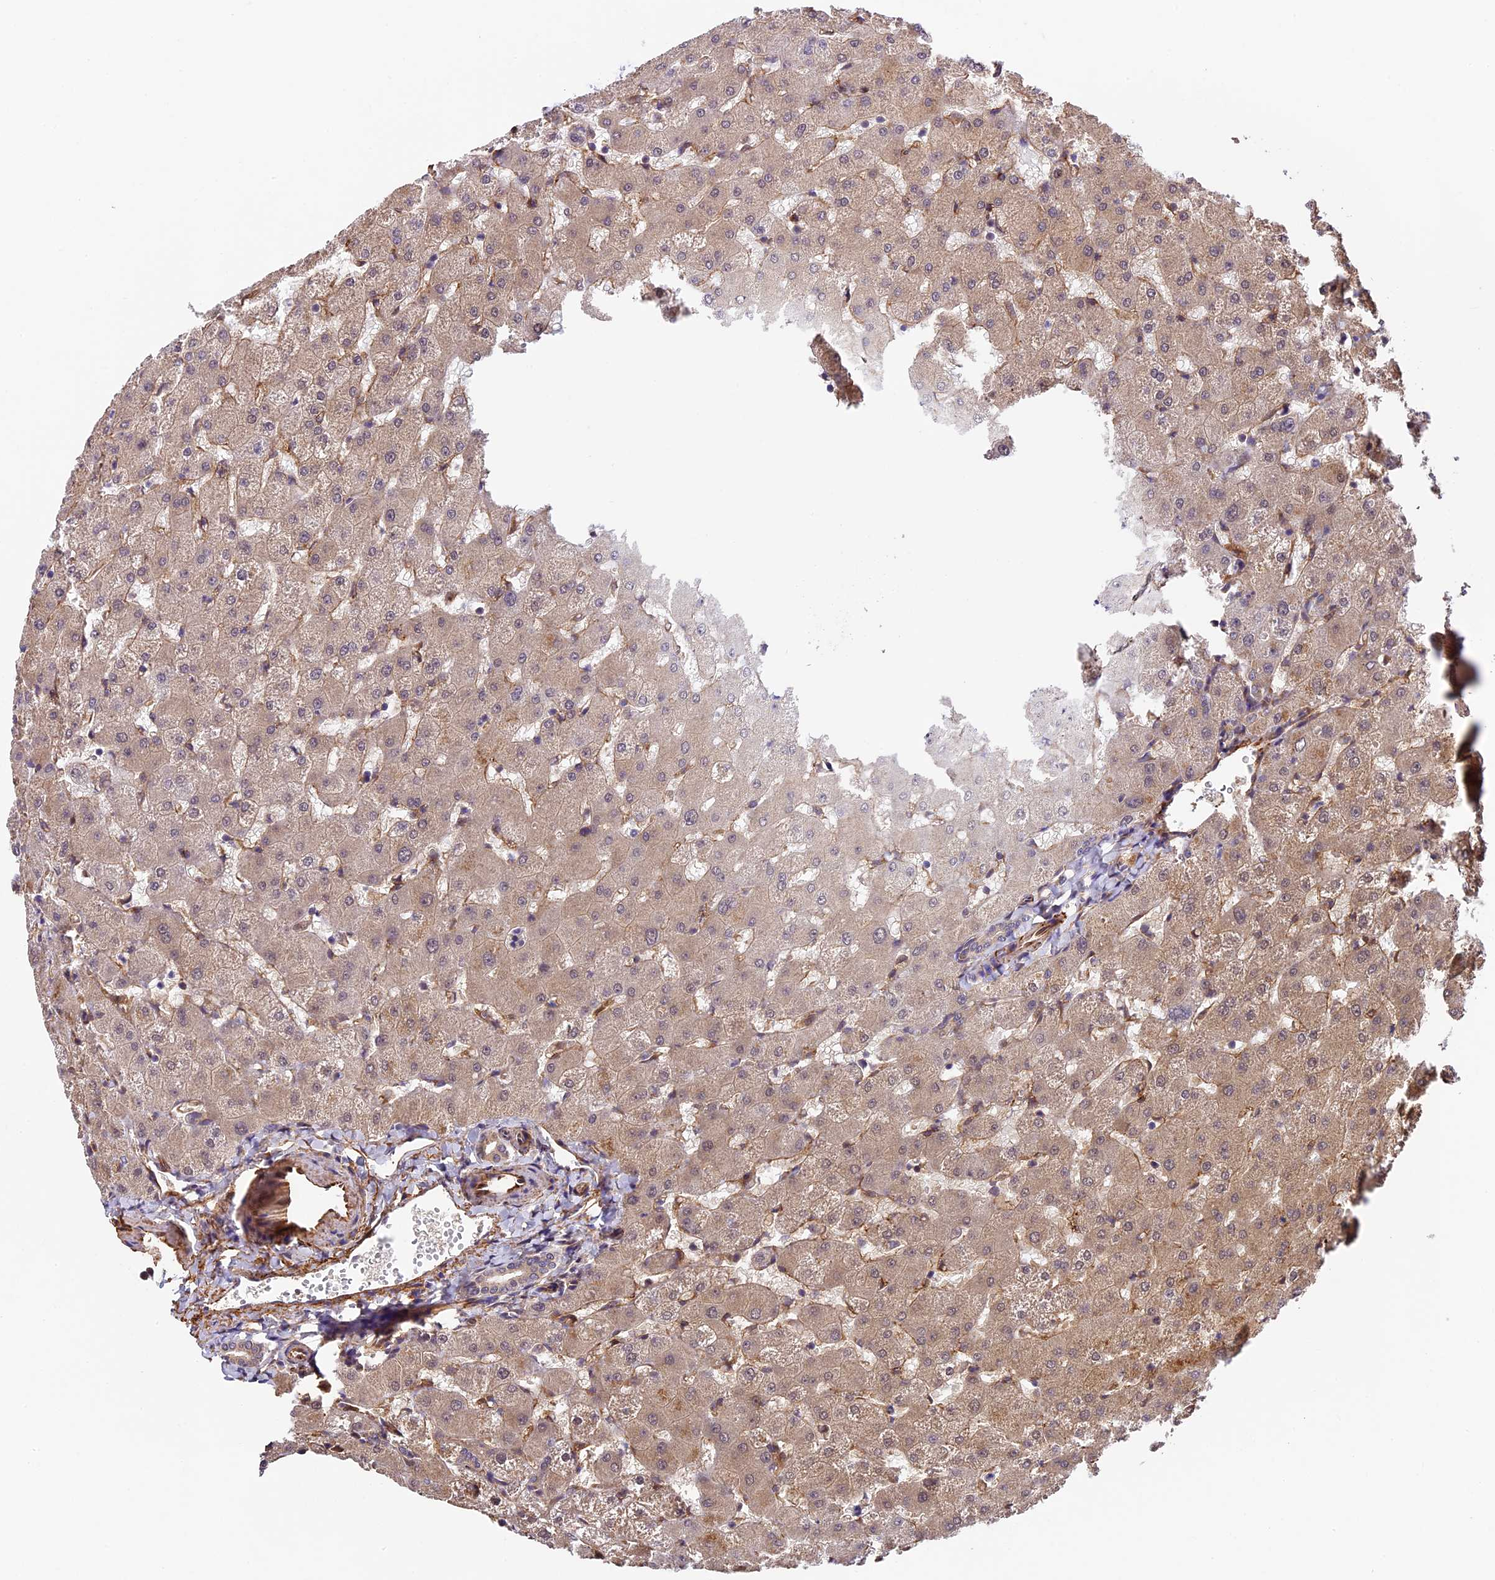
{"staining": {"intensity": "negative", "quantity": "none", "location": "none"}, "tissue": "liver", "cell_type": "Cholangiocytes", "image_type": "normal", "snomed": [{"axis": "morphology", "description": "Normal tissue, NOS"}, {"axis": "topography", "description": "Liver"}], "caption": "IHC of benign liver displays no positivity in cholangiocytes.", "gene": "LSM7", "patient": {"sex": "female", "age": 63}}